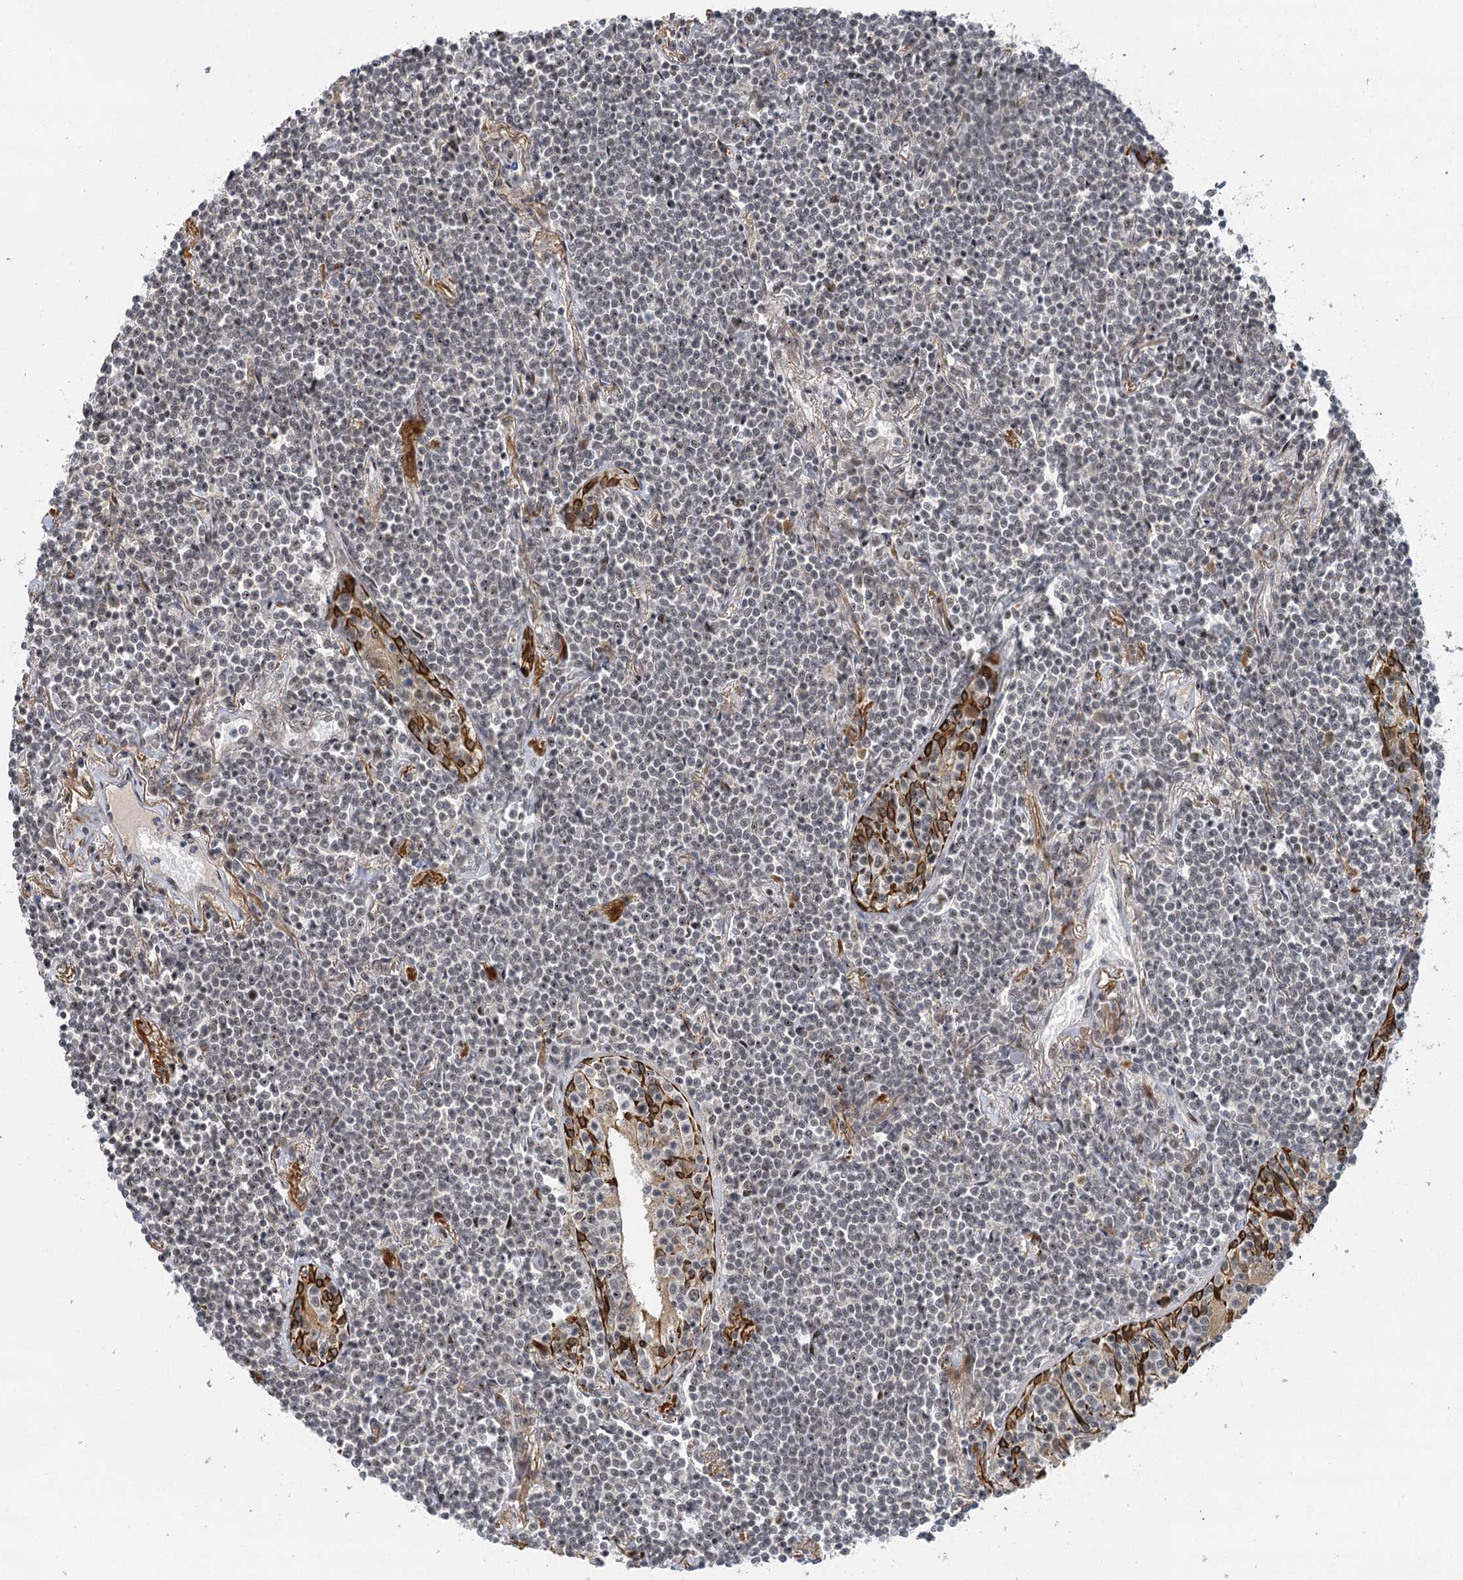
{"staining": {"intensity": "negative", "quantity": "none", "location": "none"}, "tissue": "lymphoma", "cell_type": "Tumor cells", "image_type": "cancer", "snomed": [{"axis": "morphology", "description": "Malignant lymphoma, non-Hodgkin's type, Low grade"}, {"axis": "topography", "description": "Lung"}], "caption": "A high-resolution image shows immunohistochemistry (IHC) staining of lymphoma, which reveals no significant positivity in tumor cells. (Brightfield microscopy of DAB (3,3'-diaminobenzidine) immunohistochemistry at high magnification).", "gene": "IL11RA", "patient": {"sex": "female", "age": 71}}